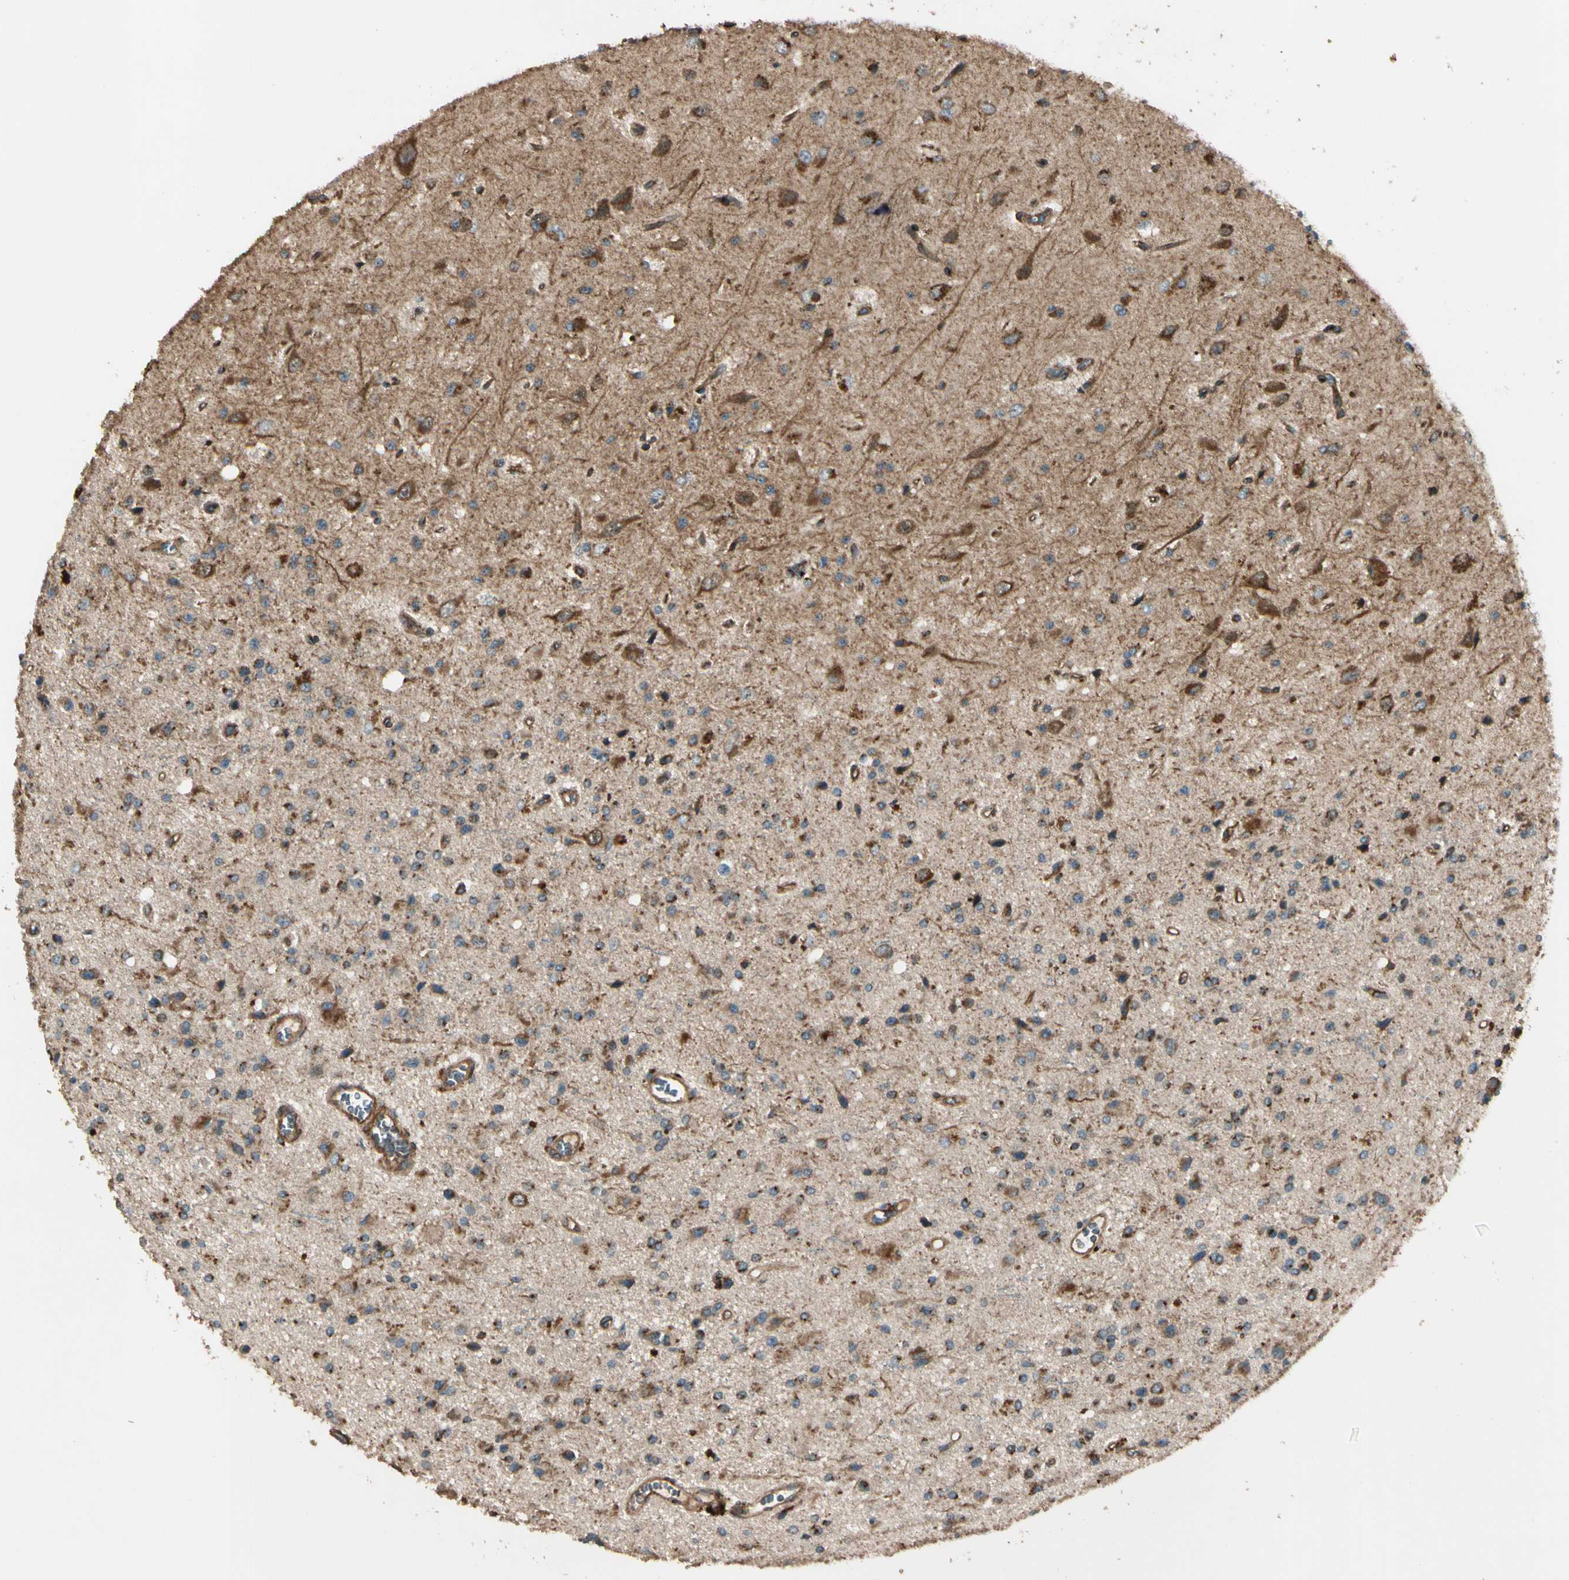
{"staining": {"intensity": "moderate", "quantity": "25%-75%", "location": "cytoplasmic/membranous"}, "tissue": "glioma", "cell_type": "Tumor cells", "image_type": "cancer", "snomed": [{"axis": "morphology", "description": "Glioma, malignant, Low grade"}, {"axis": "topography", "description": "Brain"}], "caption": "This is an image of IHC staining of glioma, which shows moderate positivity in the cytoplasmic/membranous of tumor cells.", "gene": "GCK", "patient": {"sex": "male", "age": 58}}